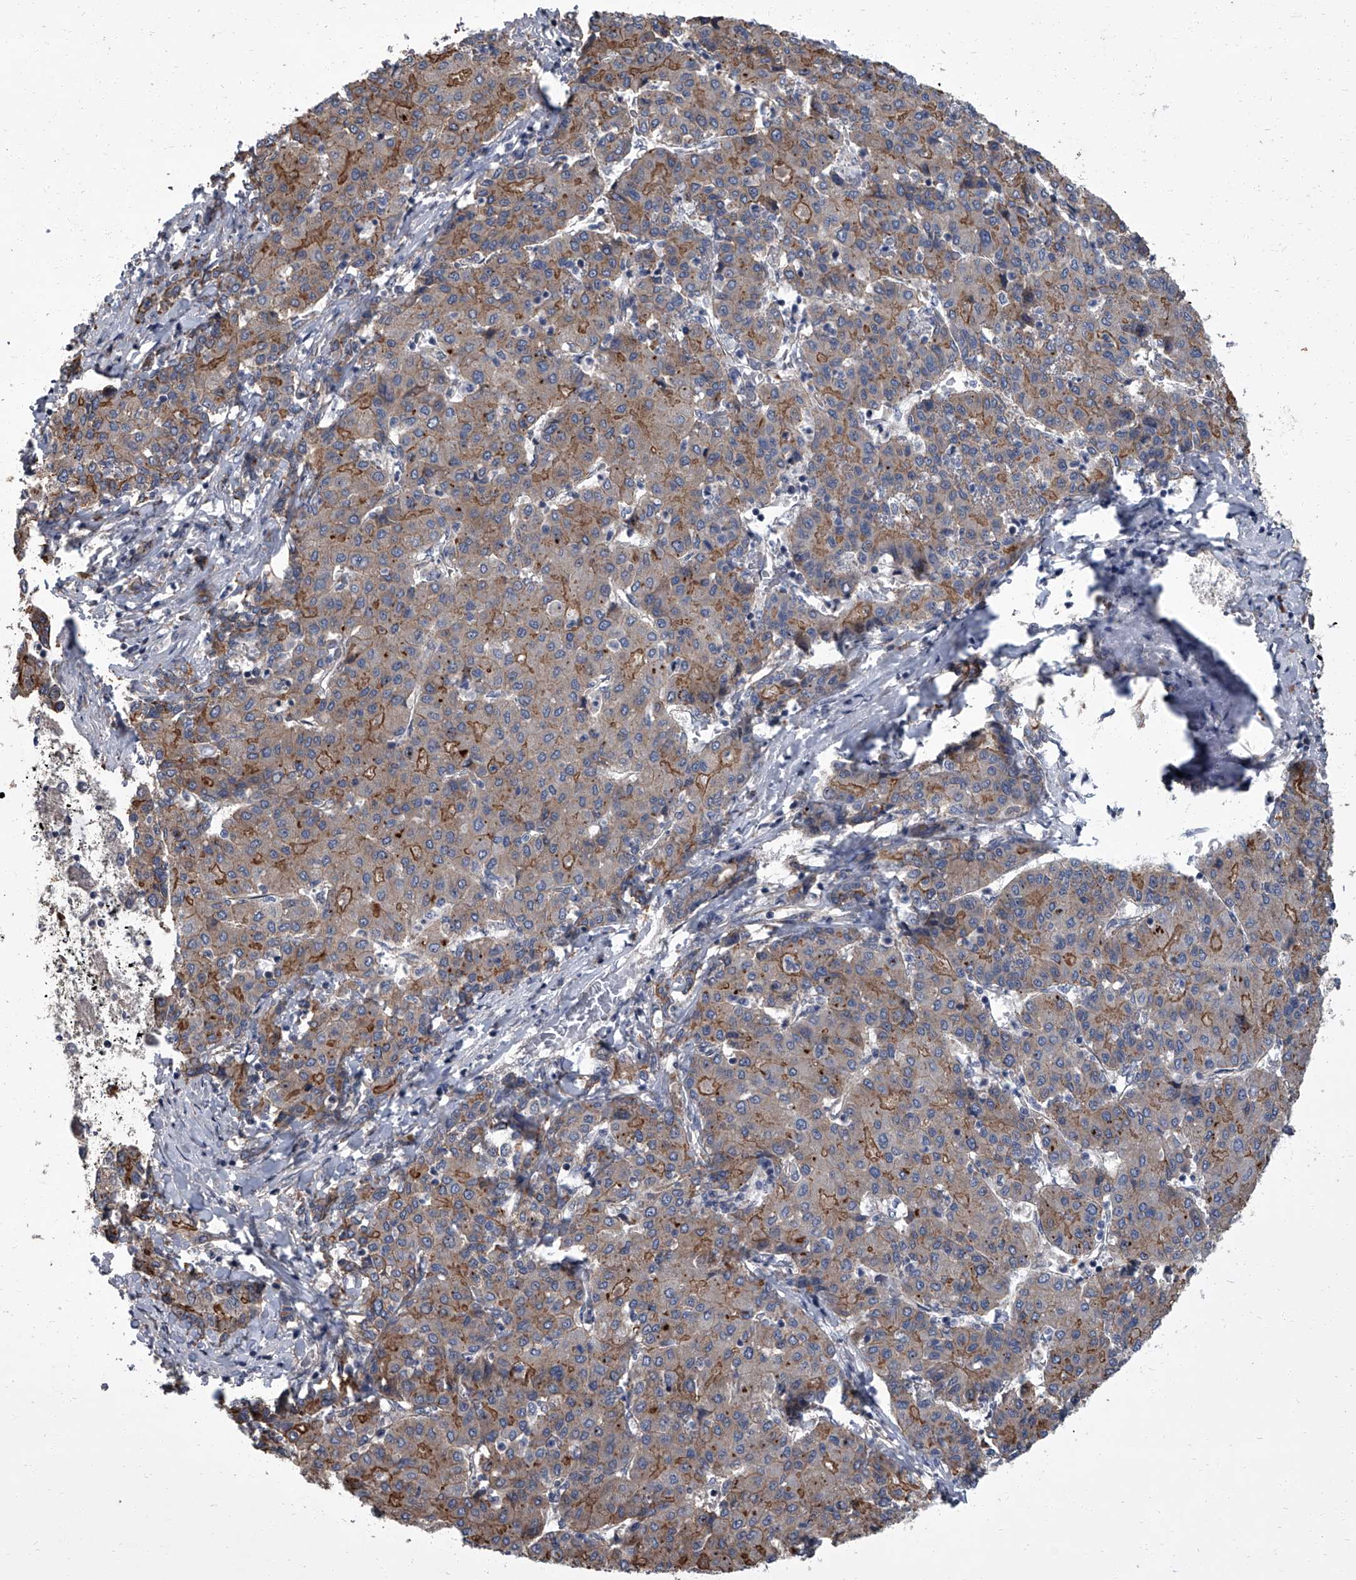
{"staining": {"intensity": "moderate", "quantity": "<25%", "location": "cytoplasmic/membranous"}, "tissue": "liver cancer", "cell_type": "Tumor cells", "image_type": "cancer", "snomed": [{"axis": "morphology", "description": "Carcinoma, Hepatocellular, NOS"}, {"axis": "topography", "description": "Liver"}], "caption": "Immunohistochemistry image of human liver hepatocellular carcinoma stained for a protein (brown), which shows low levels of moderate cytoplasmic/membranous staining in about <25% of tumor cells.", "gene": "SIRT4", "patient": {"sex": "male", "age": 65}}